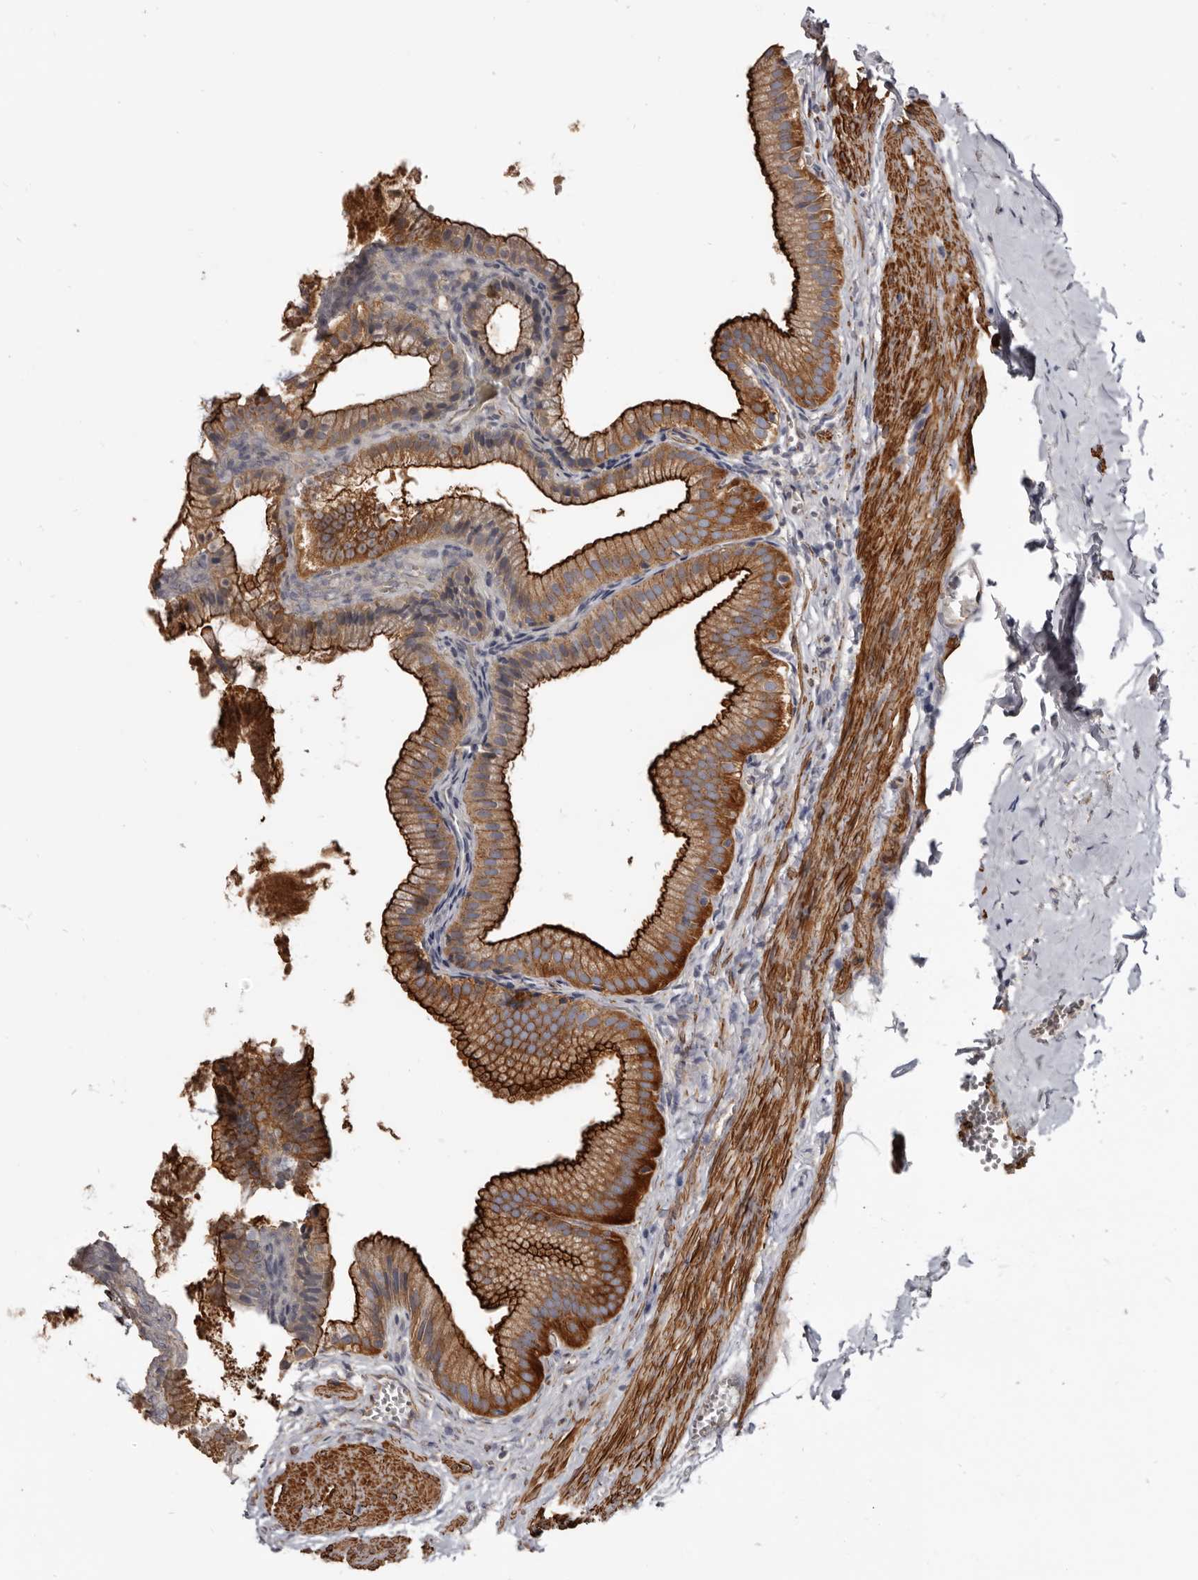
{"staining": {"intensity": "strong", "quantity": ">75%", "location": "cytoplasmic/membranous"}, "tissue": "gallbladder", "cell_type": "Glandular cells", "image_type": "normal", "snomed": [{"axis": "morphology", "description": "Normal tissue, NOS"}, {"axis": "topography", "description": "Gallbladder"}], "caption": "High-power microscopy captured an IHC photomicrograph of normal gallbladder, revealing strong cytoplasmic/membranous positivity in approximately >75% of glandular cells. Immunohistochemistry stains the protein of interest in brown and the nuclei are stained blue.", "gene": "CGN", "patient": {"sex": "male", "age": 38}}